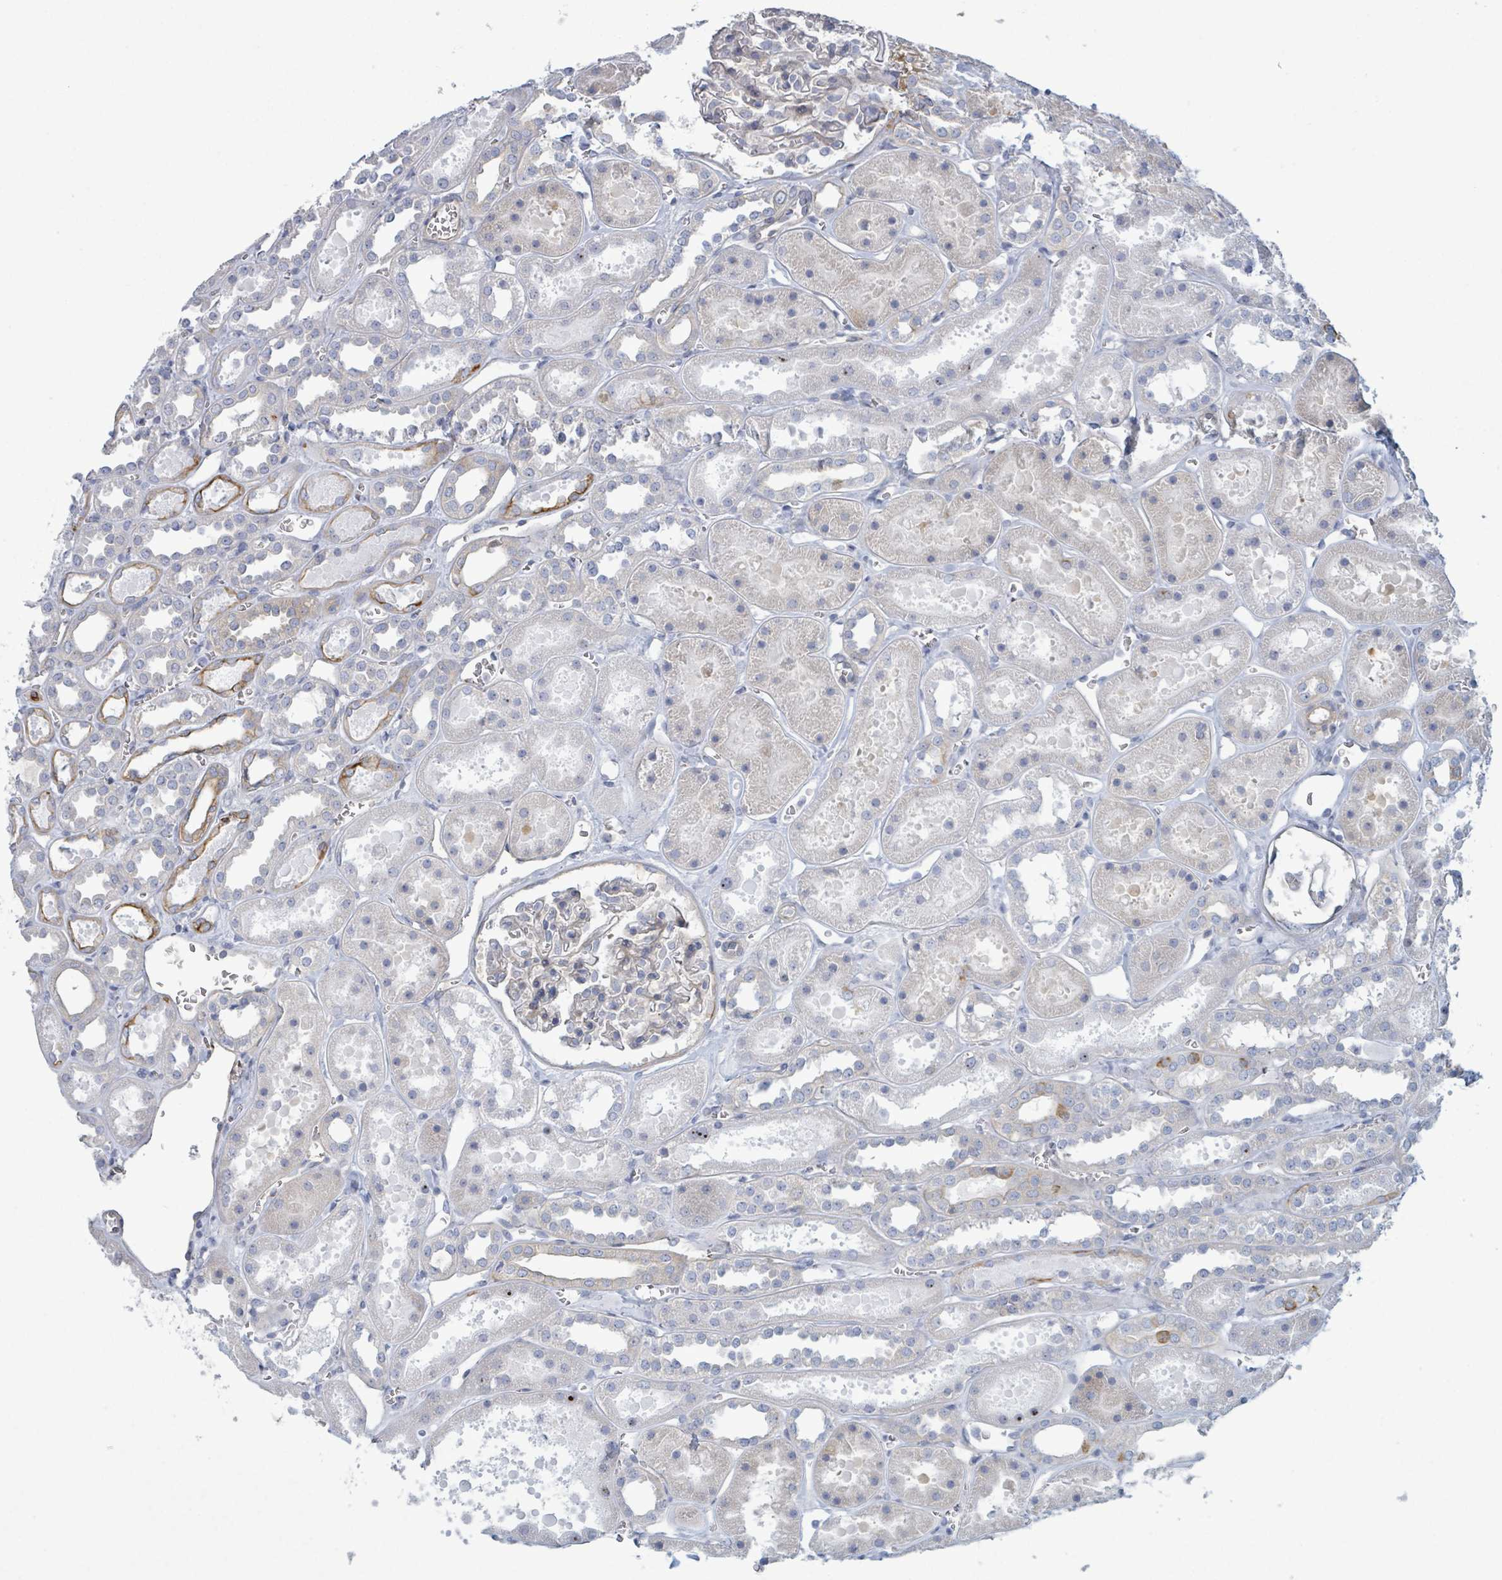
{"staining": {"intensity": "weak", "quantity": "<25%", "location": "cytoplasmic/membranous"}, "tissue": "kidney", "cell_type": "Cells in glomeruli", "image_type": "normal", "snomed": [{"axis": "morphology", "description": "Normal tissue, NOS"}, {"axis": "topography", "description": "Kidney"}], "caption": "This histopathology image is of normal kidney stained with immunohistochemistry to label a protein in brown with the nuclei are counter-stained blue. There is no positivity in cells in glomeruli. (DAB (3,3'-diaminobenzidine) immunohistochemistry (IHC), high magnification).", "gene": "COL13A1", "patient": {"sex": "female", "age": 41}}